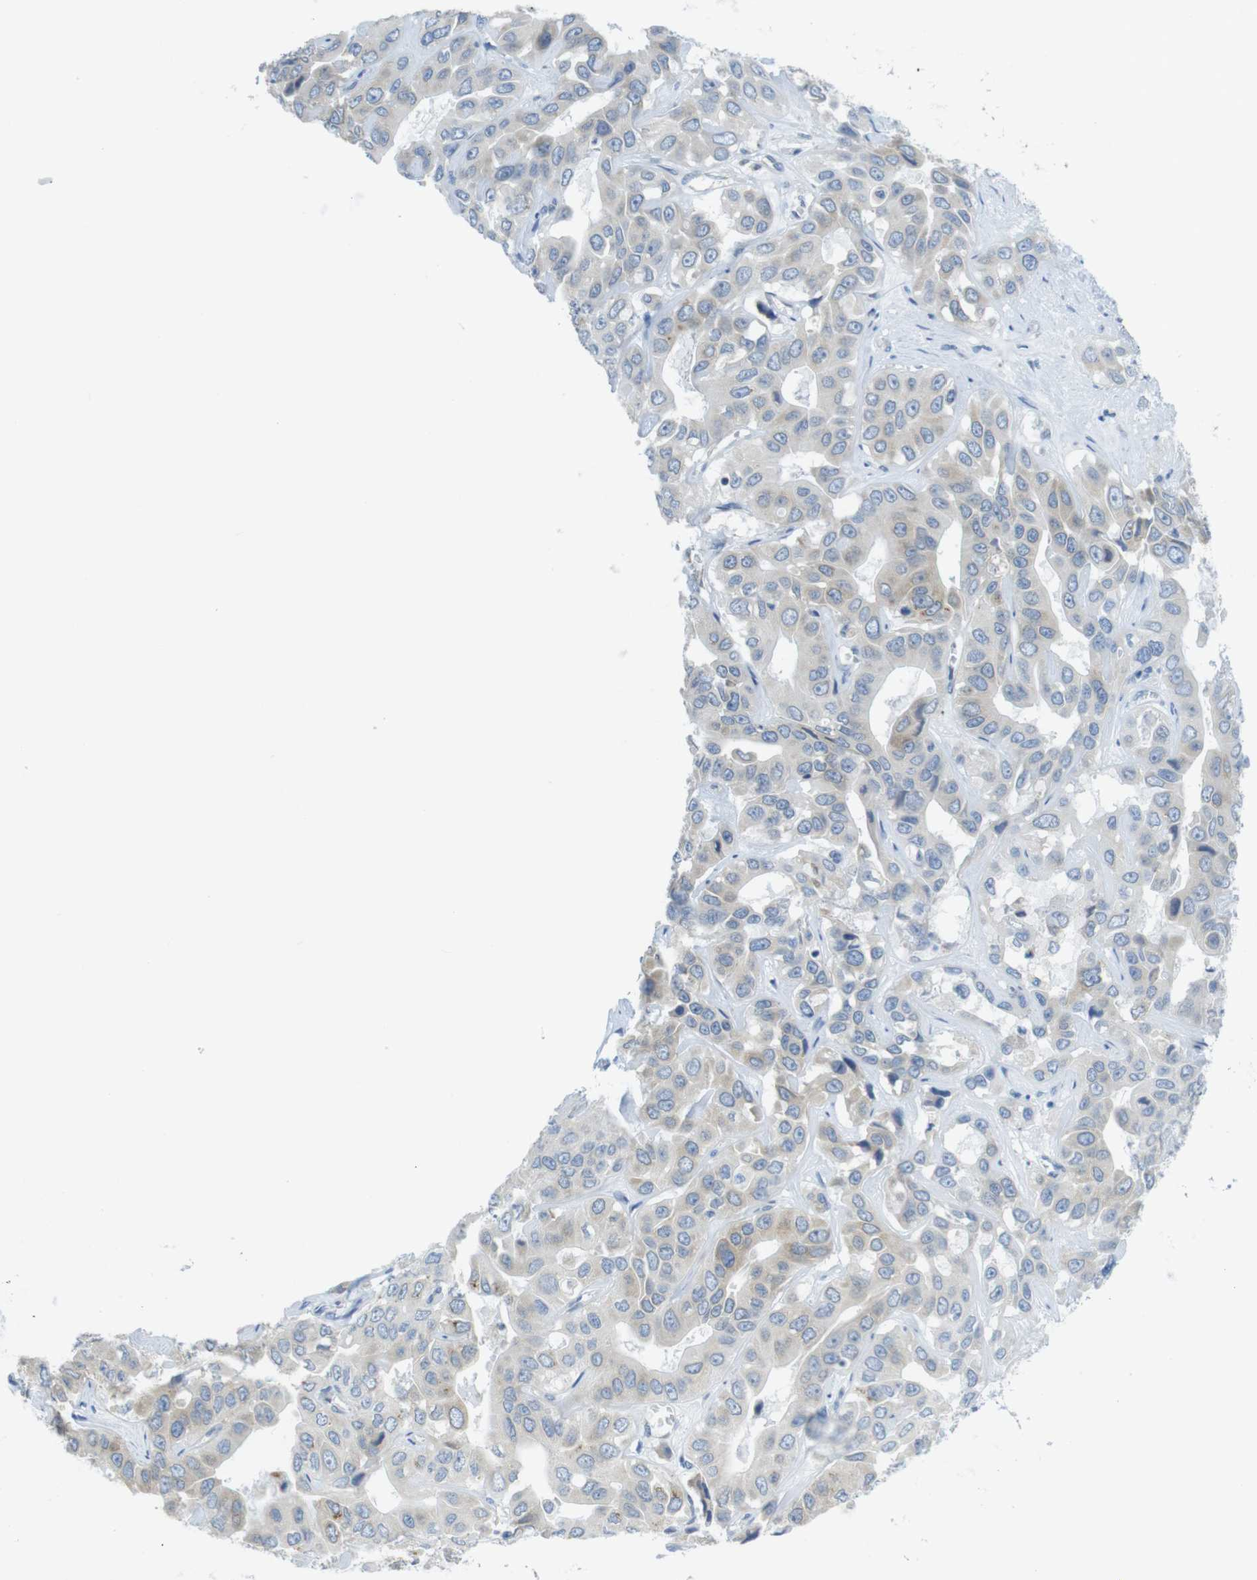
{"staining": {"intensity": "weak", "quantity": ">75%", "location": "cytoplasmic/membranous"}, "tissue": "liver cancer", "cell_type": "Tumor cells", "image_type": "cancer", "snomed": [{"axis": "morphology", "description": "Cholangiocarcinoma"}, {"axis": "topography", "description": "Liver"}], "caption": "Protein staining of liver cholangiocarcinoma tissue demonstrates weak cytoplasmic/membranous positivity in approximately >75% of tumor cells. Using DAB (3,3'-diaminobenzidine) (brown) and hematoxylin (blue) stains, captured at high magnification using brightfield microscopy.", "gene": "CLPTM1L", "patient": {"sex": "female", "age": 52}}